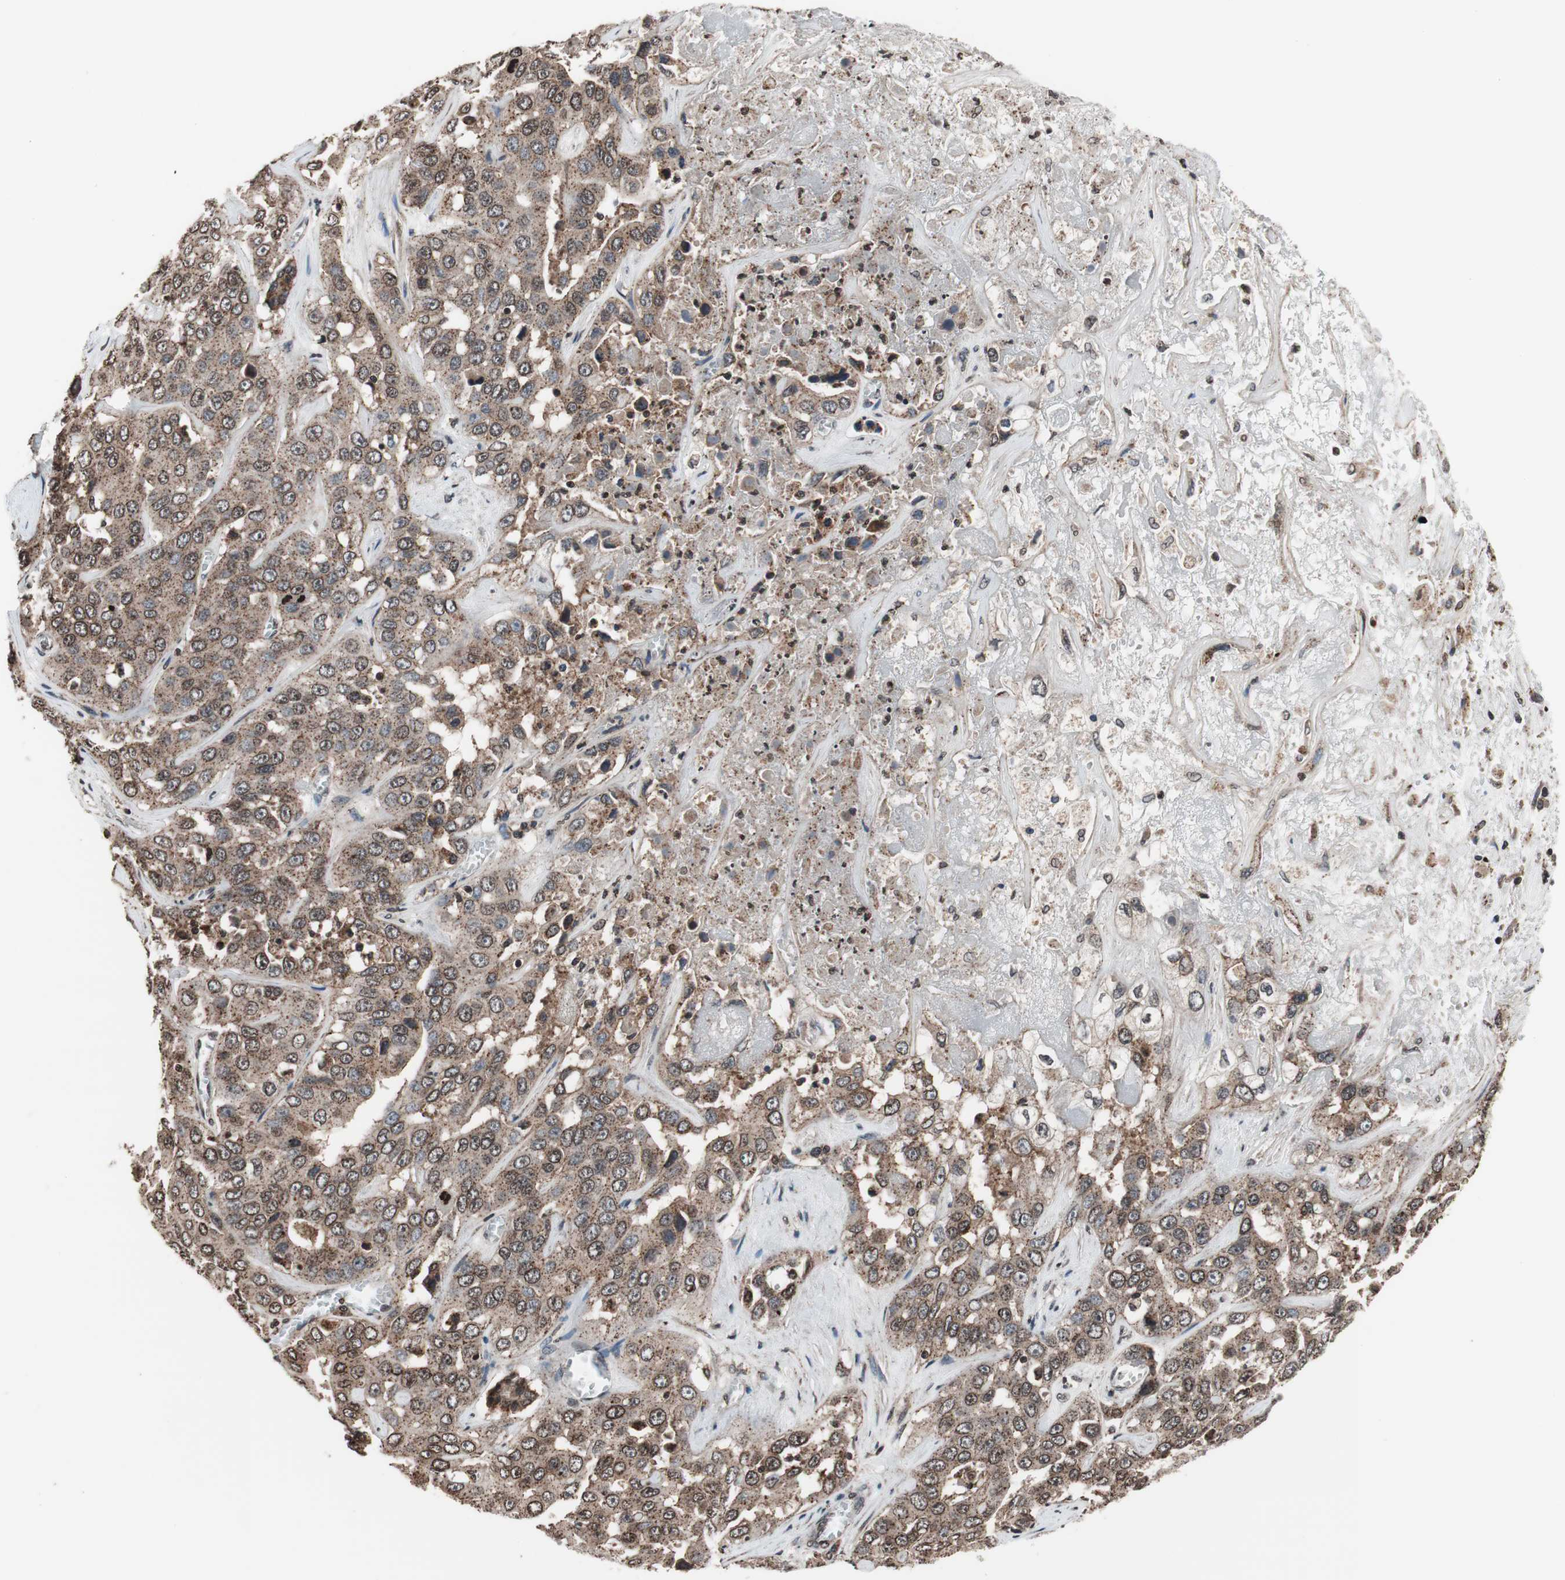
{"staining": {"intensity": "weak", "quantity": "25%-75%", "location": "cytoplasmic/membranous,nuclear"}, "tissue": "liver cancer", "cell_type": "Tumor cells", "image_type": "cancer", "snomed": [{"axis": "morphology", "description": "Cholangiocarcinoma"}, {"axis": "topography", "description": "Liver"}], "caption": "Weak cytoplasmic/membranous and nuclear protein staining is identified in about 25%-75% of tumor cells in liver cholangiocarcinoma. (Brightfield microscopy of DAB IHC at high magnification).", "gene": "RFC1", "patient": {"sex": "female", "age": 52}}